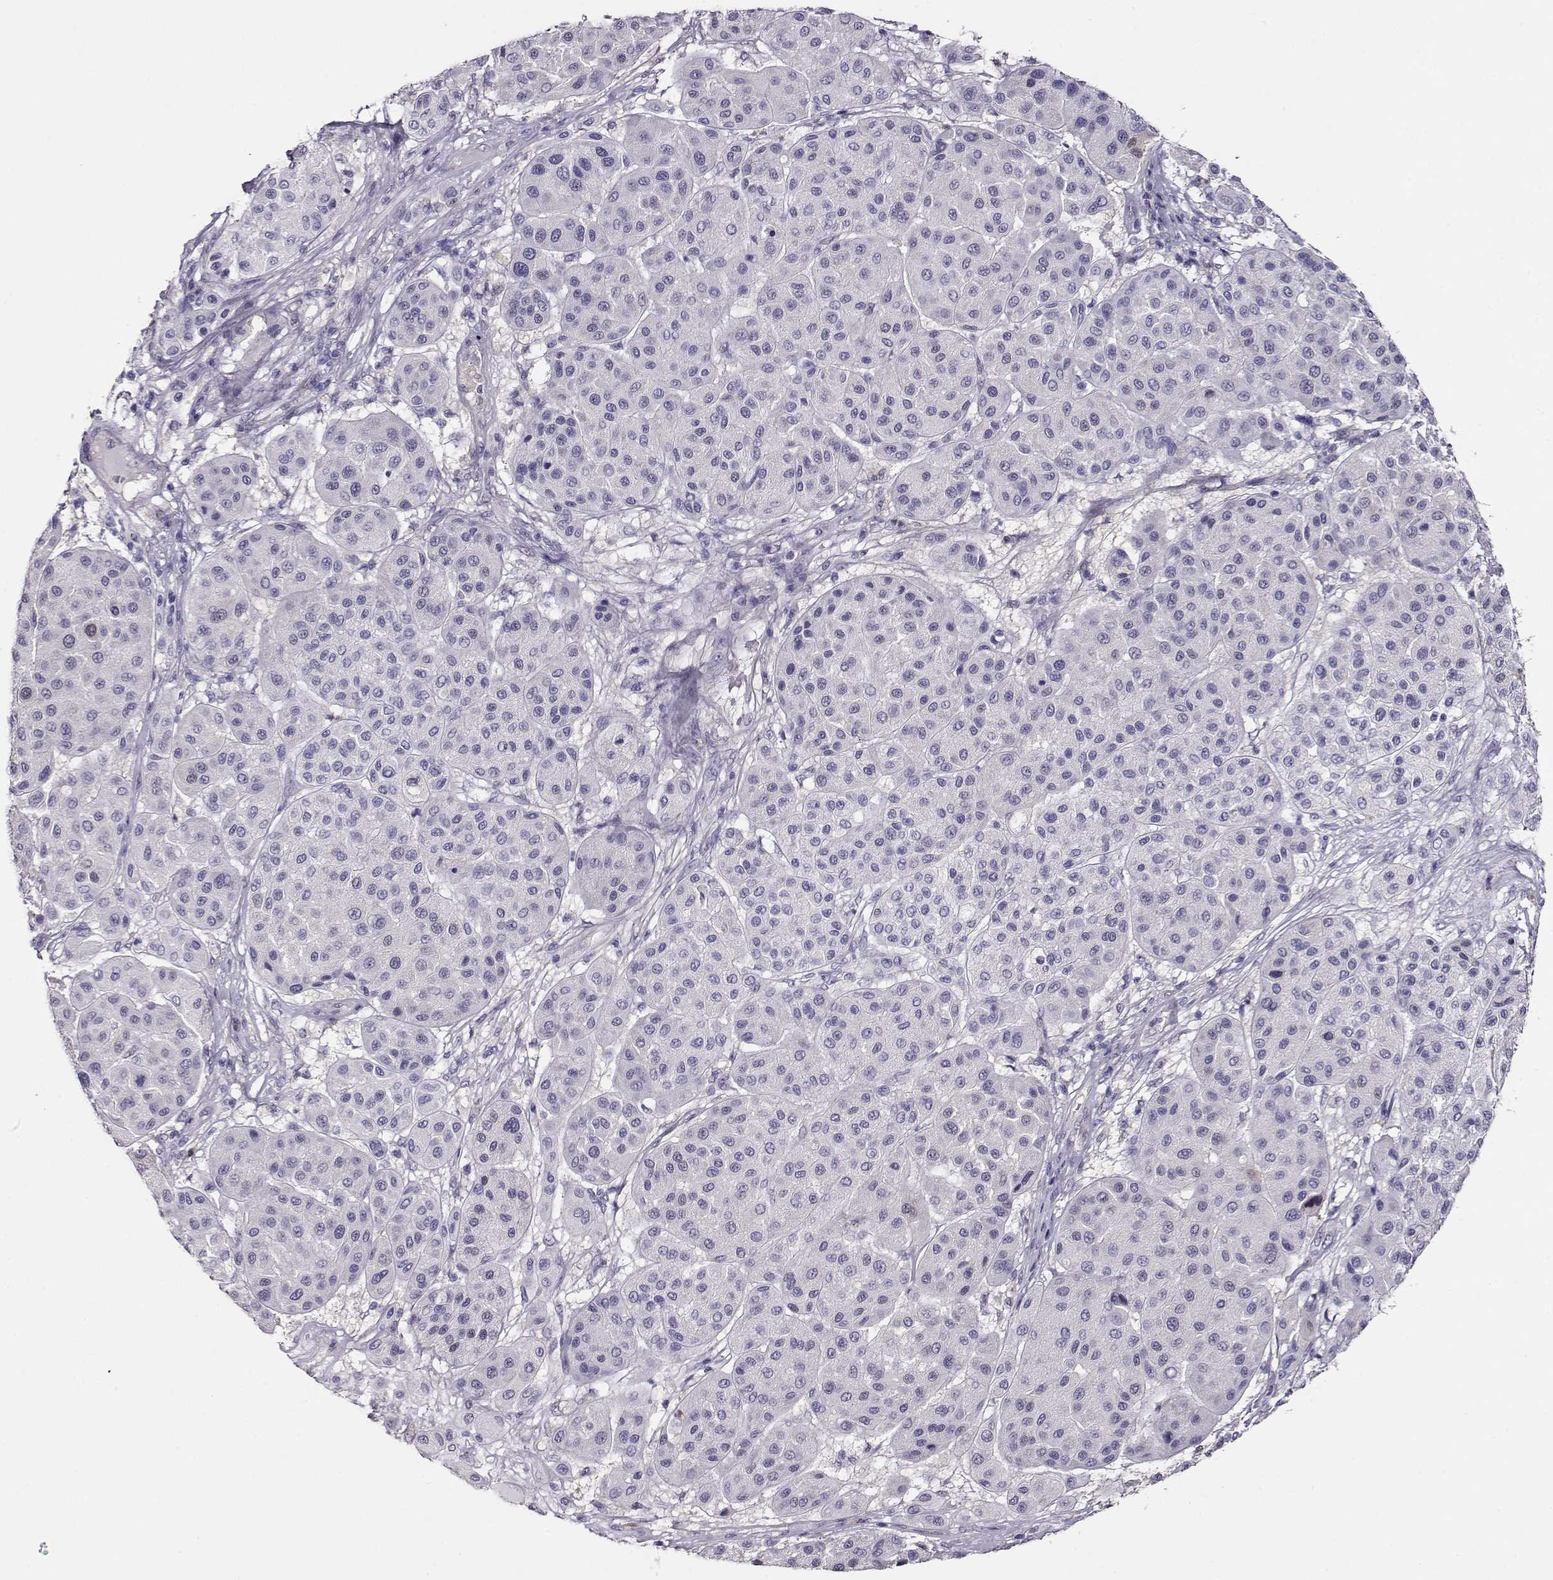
{"staining": {"intensity": "negative", "quantity": "none", "location": "none"}, "tissue": "melanoma", "cell_type": "Tumor cells", "image_type": "cancer", "snomed": [{"axis": "morphology", "description": "Malignant melanoma, Metastatic site"}, {"axis": "topography", "description": "Smooth muscle"}], "caption": "Protein analysis of melanoma exhibits no significant staining in tumor cells. (Brightfield microscopy of DAB IHC at high magnification).", "gene": "CCR8", "patient": {"sex": "male", "age": 41}}